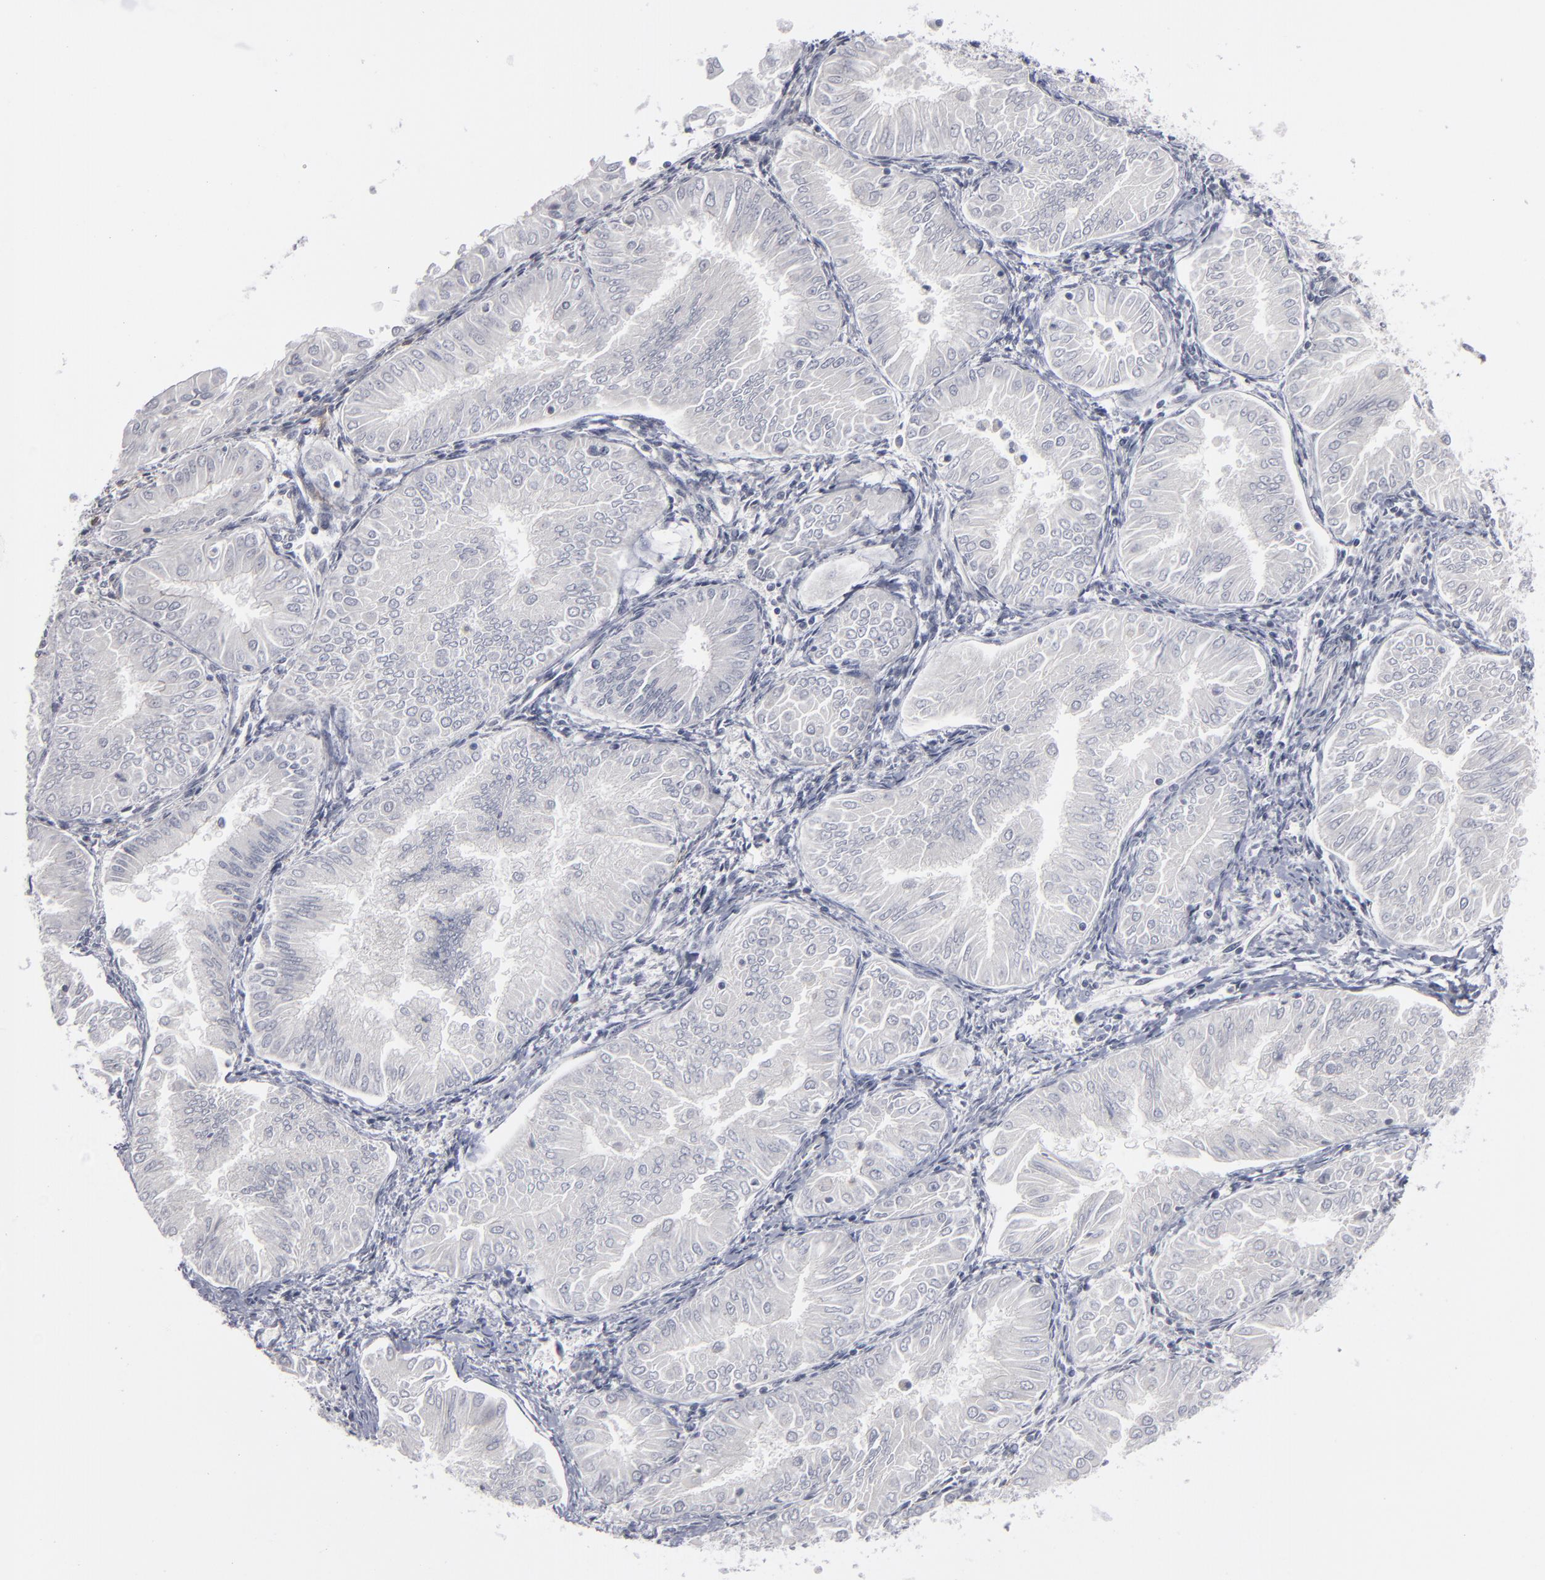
{"staining": {"intensity": "negative", "quantity": "none", "location": "none"}, "tissue": "endometrial cancer", "cell_type": "Tumor cells", "image_type": "cancer", "snomed": [{"axis": "morphology", "description": "Adenocarcinoma, NOS"}, {"axis": "topography", "description": "Endometrium"}], "caption": "There is no significant expression in tumor cells of endometrial cancer. (DAB (3,3'-diaminobenzidine) immunohistochemistry visualized using brightfield microscopy, high magnification).", "gene": "KIAA1210", "patient": {"sex": "female", "age": 53}}